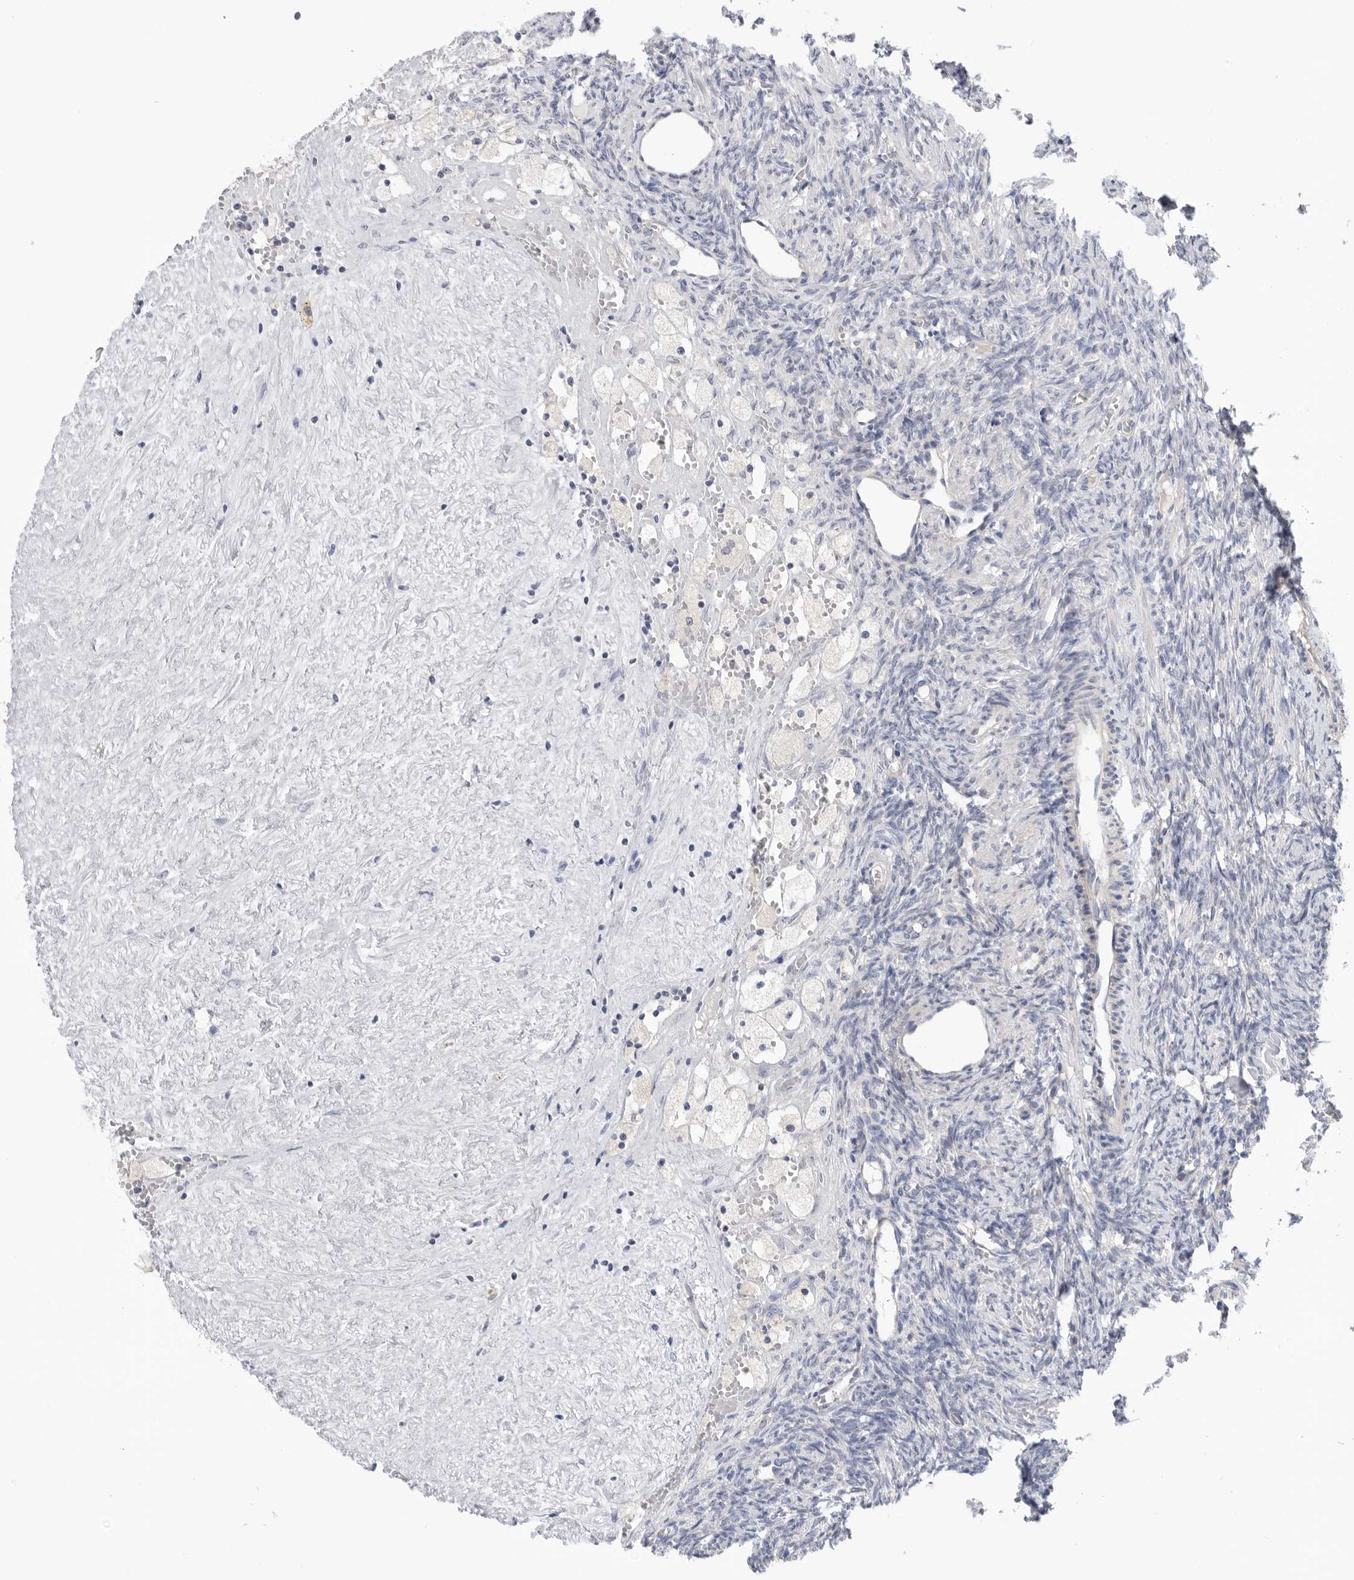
{"staining": {"intensity": "negative", "quantity": "none", "location": "none"}, "tissue": "ovary", "cell_type": "Ovarian stroma cells", "image_type": "normal", "snomed": [{"axis": "morphology", "description": "Normal tissue, NOS"}, {"axis": "topography", "description": "Ovary"}], "caption": "Benign ovary was stained to show a protein in brown. There is no significant staining in ovarian stroma cells.", "gene": "MTFR1L", "patient": {"sex": "female", "age": 41}}